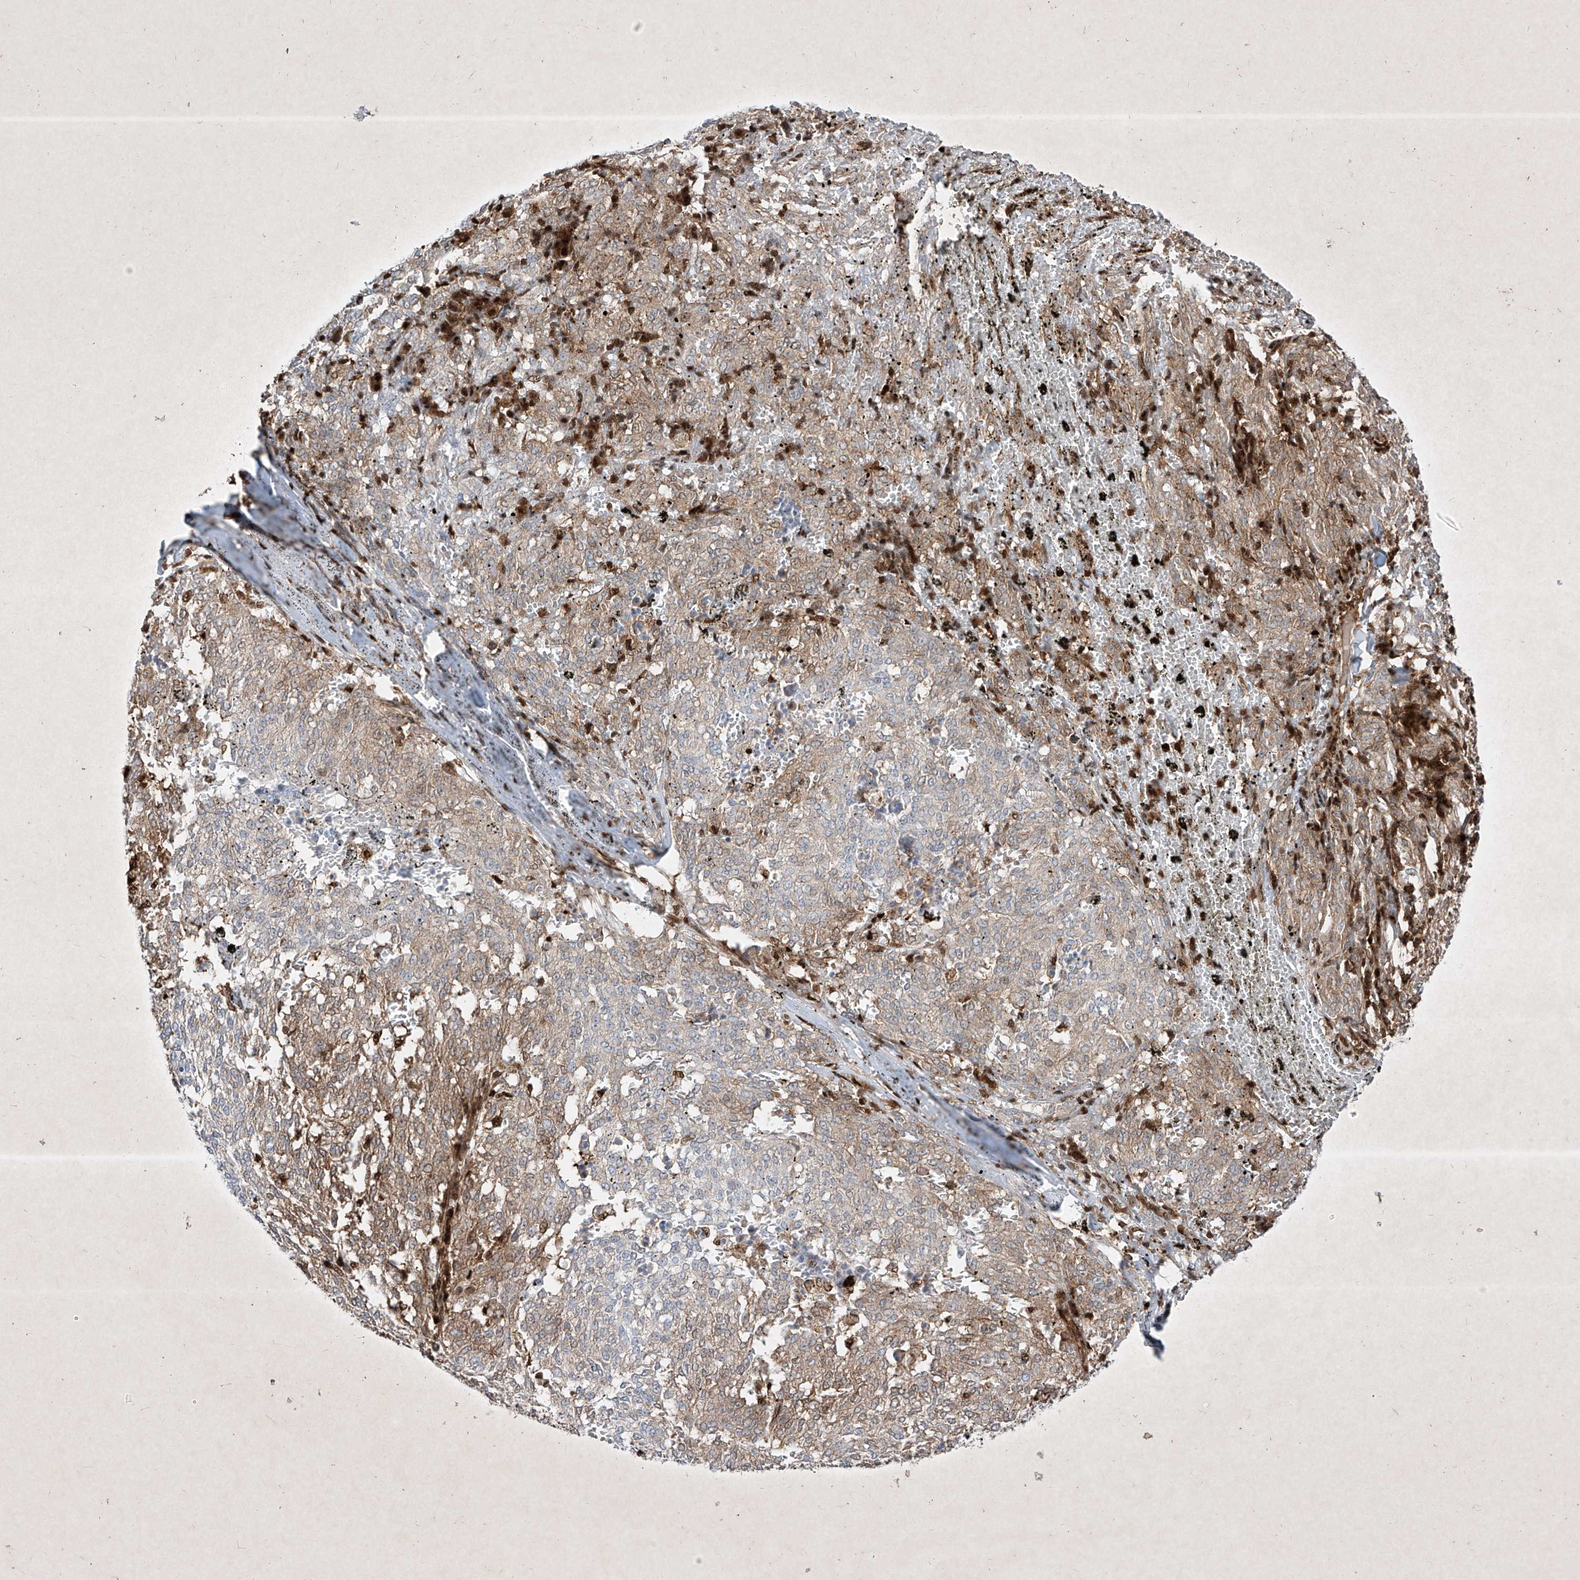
{"staining": {"intensity": "moderate", "quantity": "25%-75%", "location": "cytoplasmic/membranous,nuclear"}, "tissue": "melanoma", "cell_type": "Tumor cells", "image_type": "cancer", "snomed": [{"axis": "morphology", "description": "Malignant melanoma, NOS"}, {"axis": "topography", "description": "Skin"}], "caption": "About 25%-75% of tumor cells in malignant melanoma reveal moderate cytoplasmic/membranous and nuclear protein staining as visualized by brown immunohistochemical staining.", "gene": "PSMB10", "patient": {"sex": "female", "age": 72}}